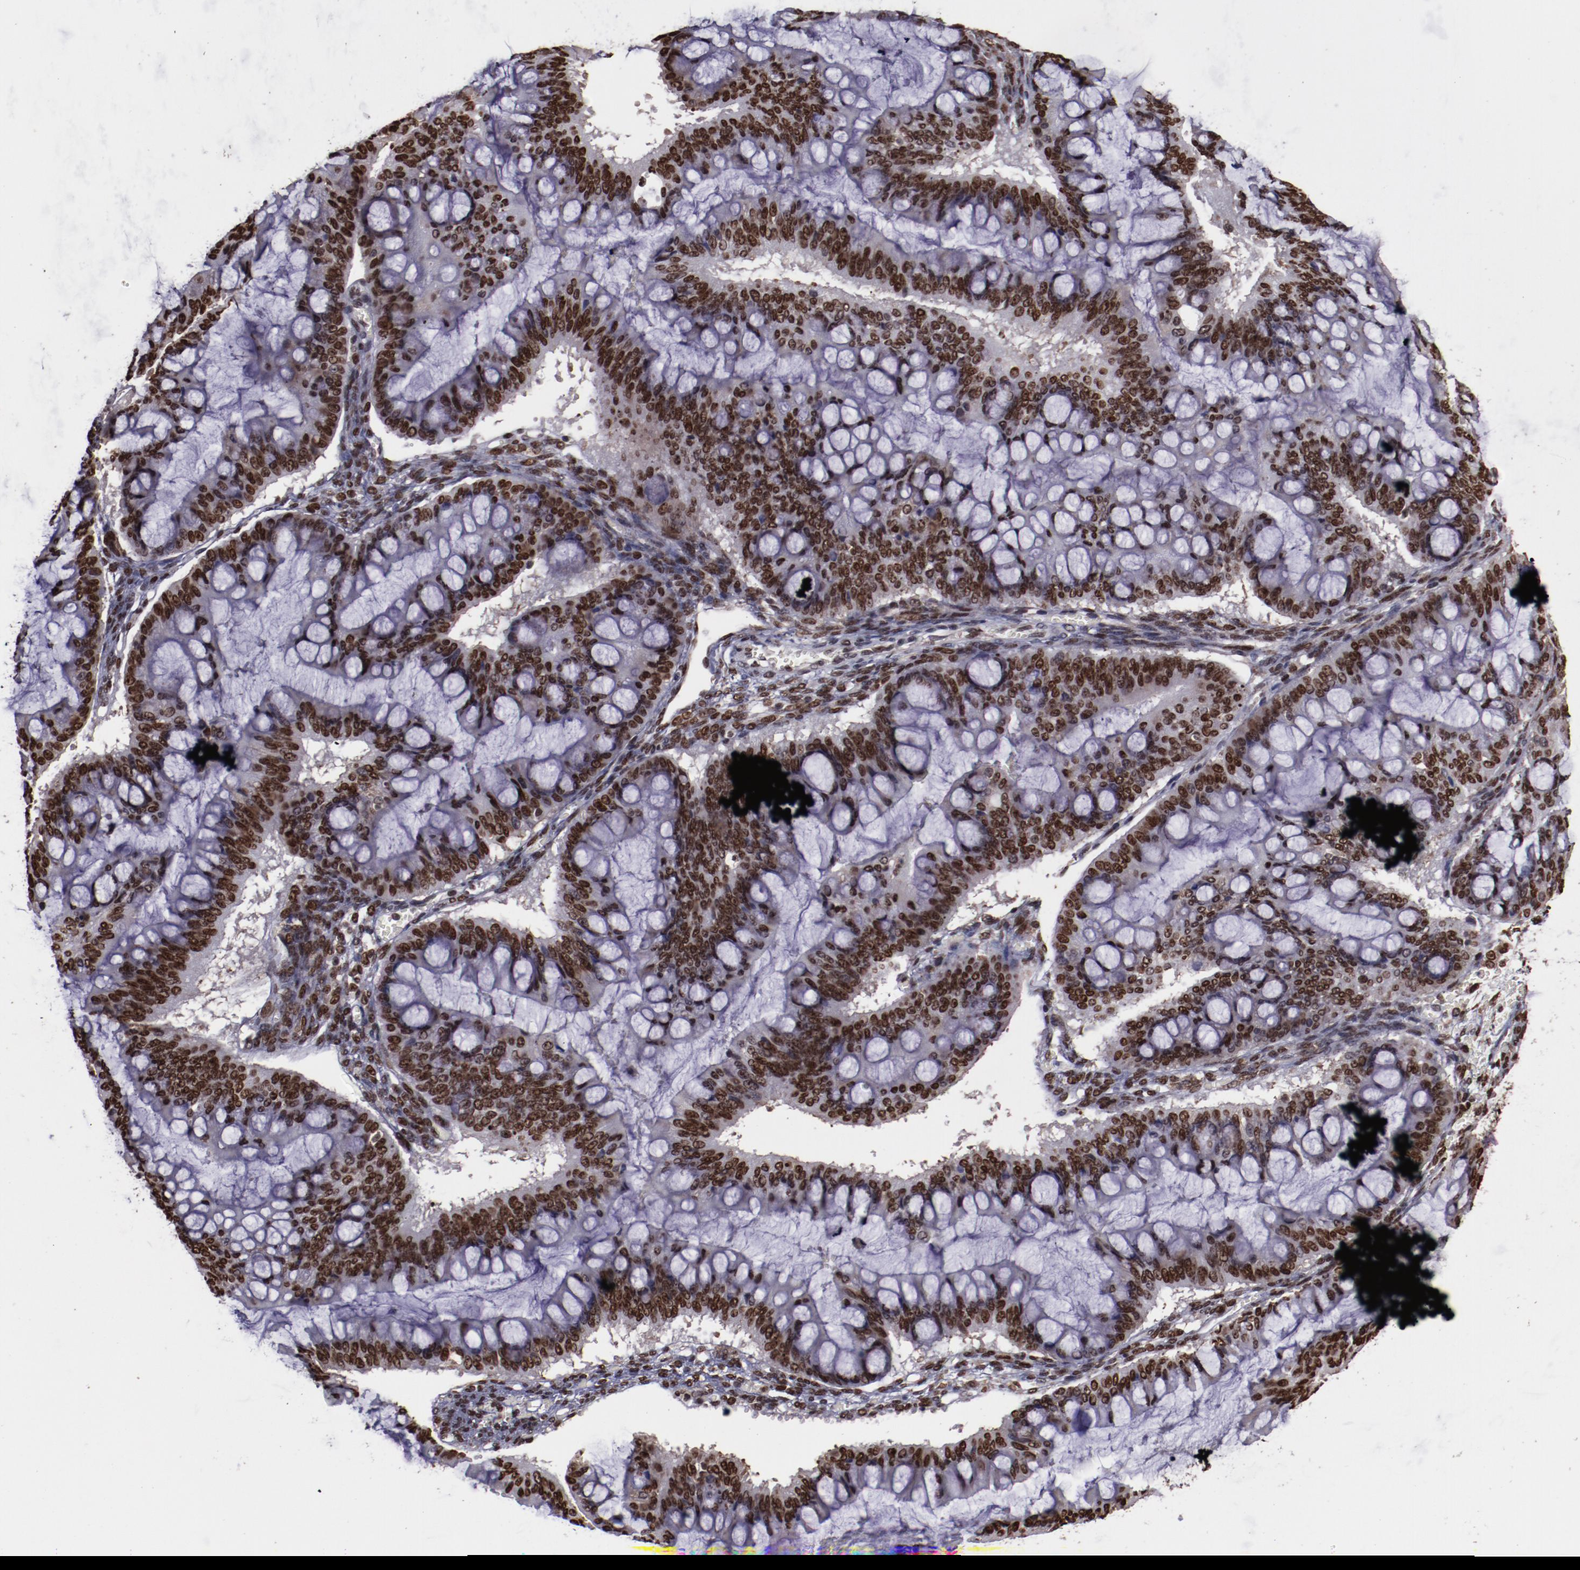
{"staining": {"intensity": "moderate", "quantity": ">75%", "location": "nuclear"}, "tissue": "ovarian cancer", "cell_type": "Tumor cells", "image_type": "cancer", "snomed": [{"axis": "morphology", "description": "Cystadenocarcinoma, mucinous, NOS"}, {"axis": "topography", "description": "Ovary"}], "caption": "Mucinous cystadenocarcinoma (ovarian) was stained to show a protein in brown. There is medium levels of moderate nuclear expression in about >75% of tumor cells.", "gene": "APEX1", "patient": {"sex": "female", "age": 73}}